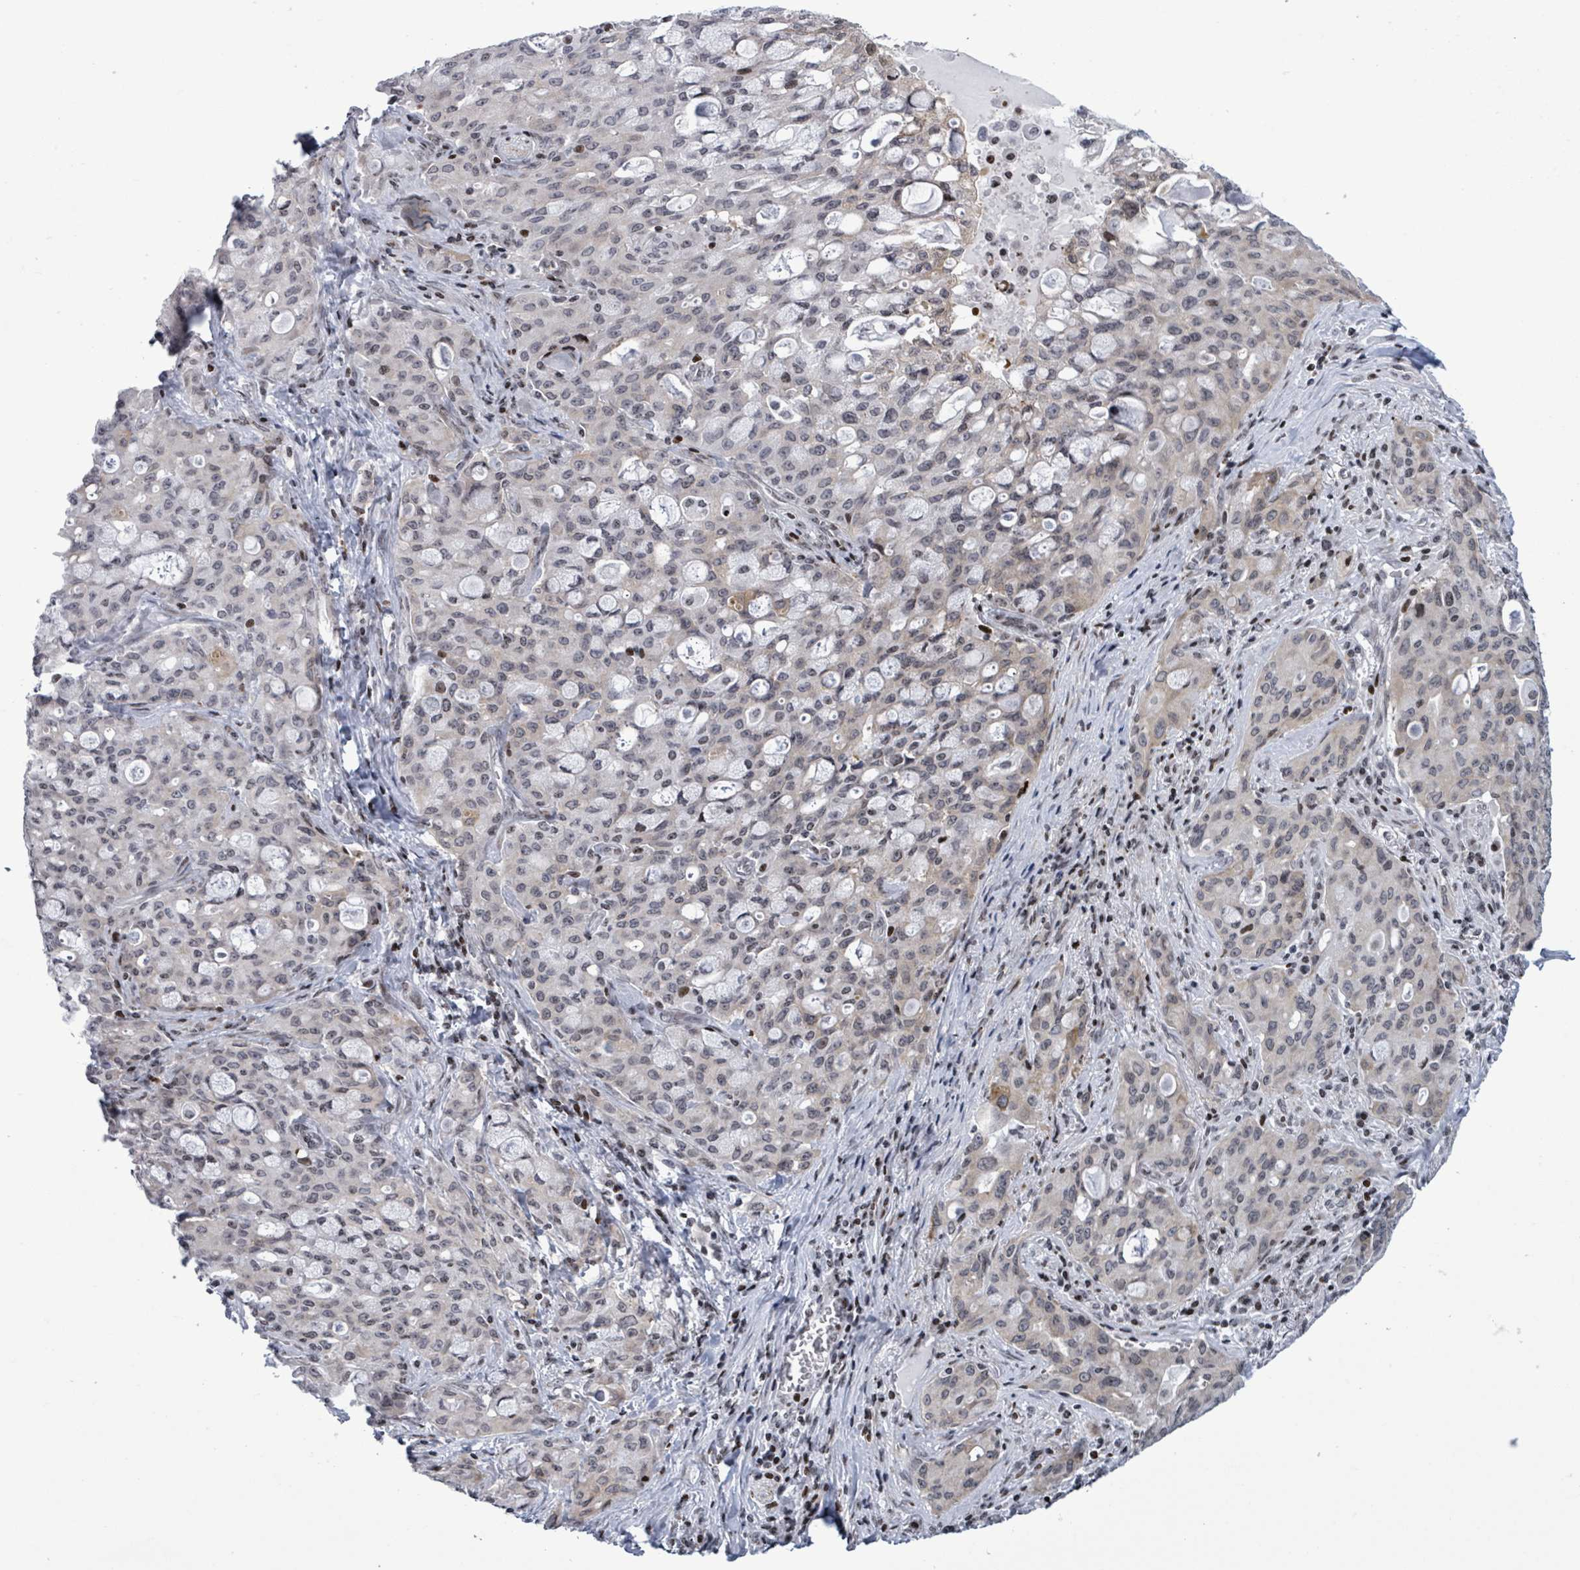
{"staining": {"intensity": "moderate", "quantity": "<25%", "location": "cytoplasmic/membranous,nuclear"}, "tissue": "lung cancer", "cell_type": "Tumor cells", "image_type": "cancer", "snomed": [{"axis": "morphology", "description": "Adenocarcinoma, NOS"}, {"axis": "topography", "description": "Lung"}], "caption": "Lung cancer (adenocarcinoma) stained for a protein shows moderate cytoplasmic/membranous and nuclear positivity in tumor cells. The protein of interest is stained brown, and the nuclei are stained in blue (DAB IHC with brightfield microscopy, high magnification).", "gene": "FNDC4", "patient": {"sex": "female", "age": 44}}